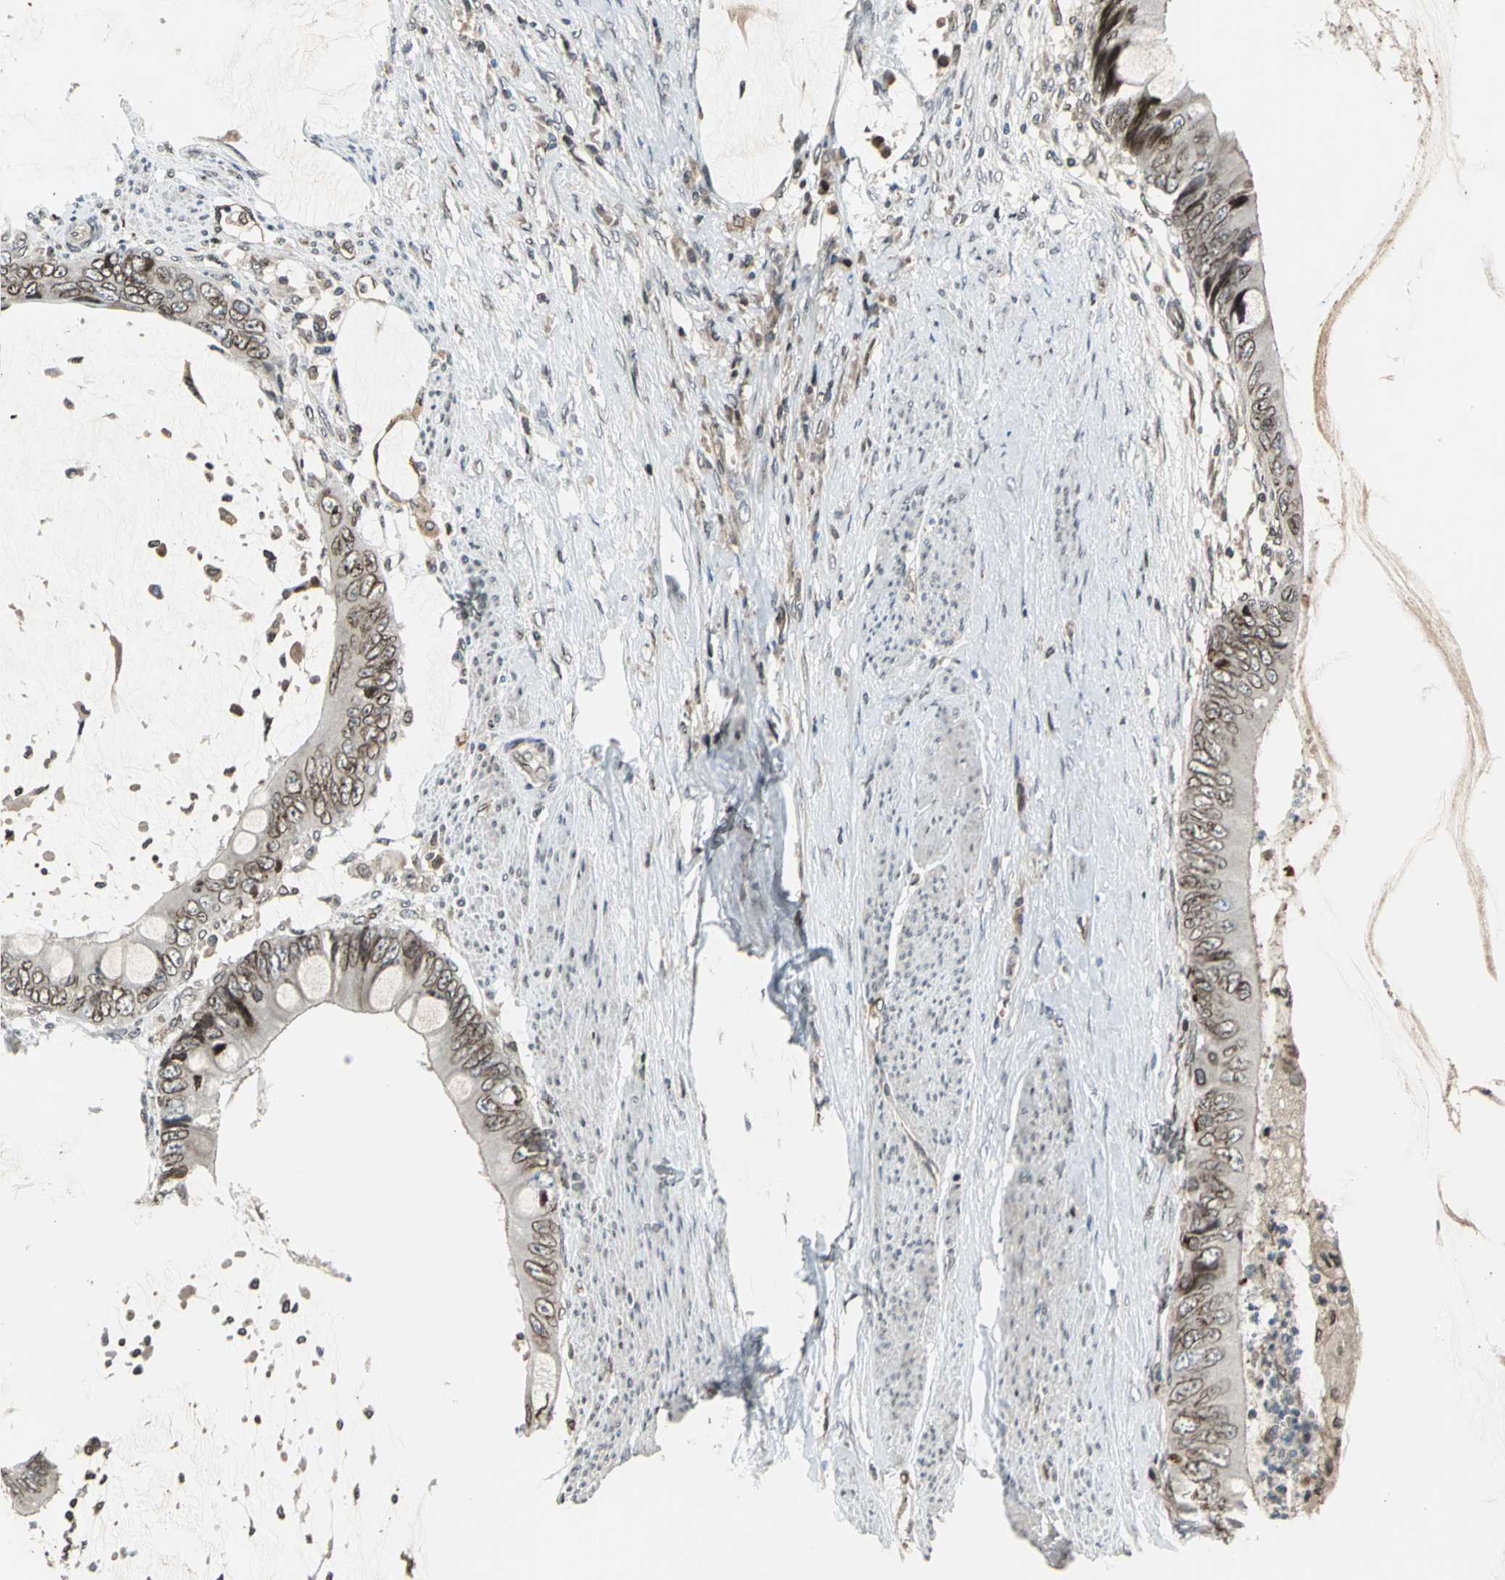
{"staining": {"intensity": "moderate", "quantity": "25%-75%", "location": "cytoplasmic/membranous,nuclear"}, "tissue": "colorectal cancer", "cell_type": "Tumor cells", "image_type": "cancer", "snomed": [{"axis": "morphology", "description": "Normal tissue, NOS"}, {"axis": "morphology", "description": "Adenocarcinoma, NOS"}, {"axis": "topography", "description": "Rectum"}, {"axis": "topography", "description": "Peripheral nerve tissue"}], "caption": "Immunohistochemical staining of colorectal cancer (adenocarcinoma) exhibits medium levels of moderate cytoplasmic/membranous and nuclear protein positivity in approximately 25%-75% of tumor cells.", "gene": "BRIP1", "patient": {"sex": "female", "age": 77}}